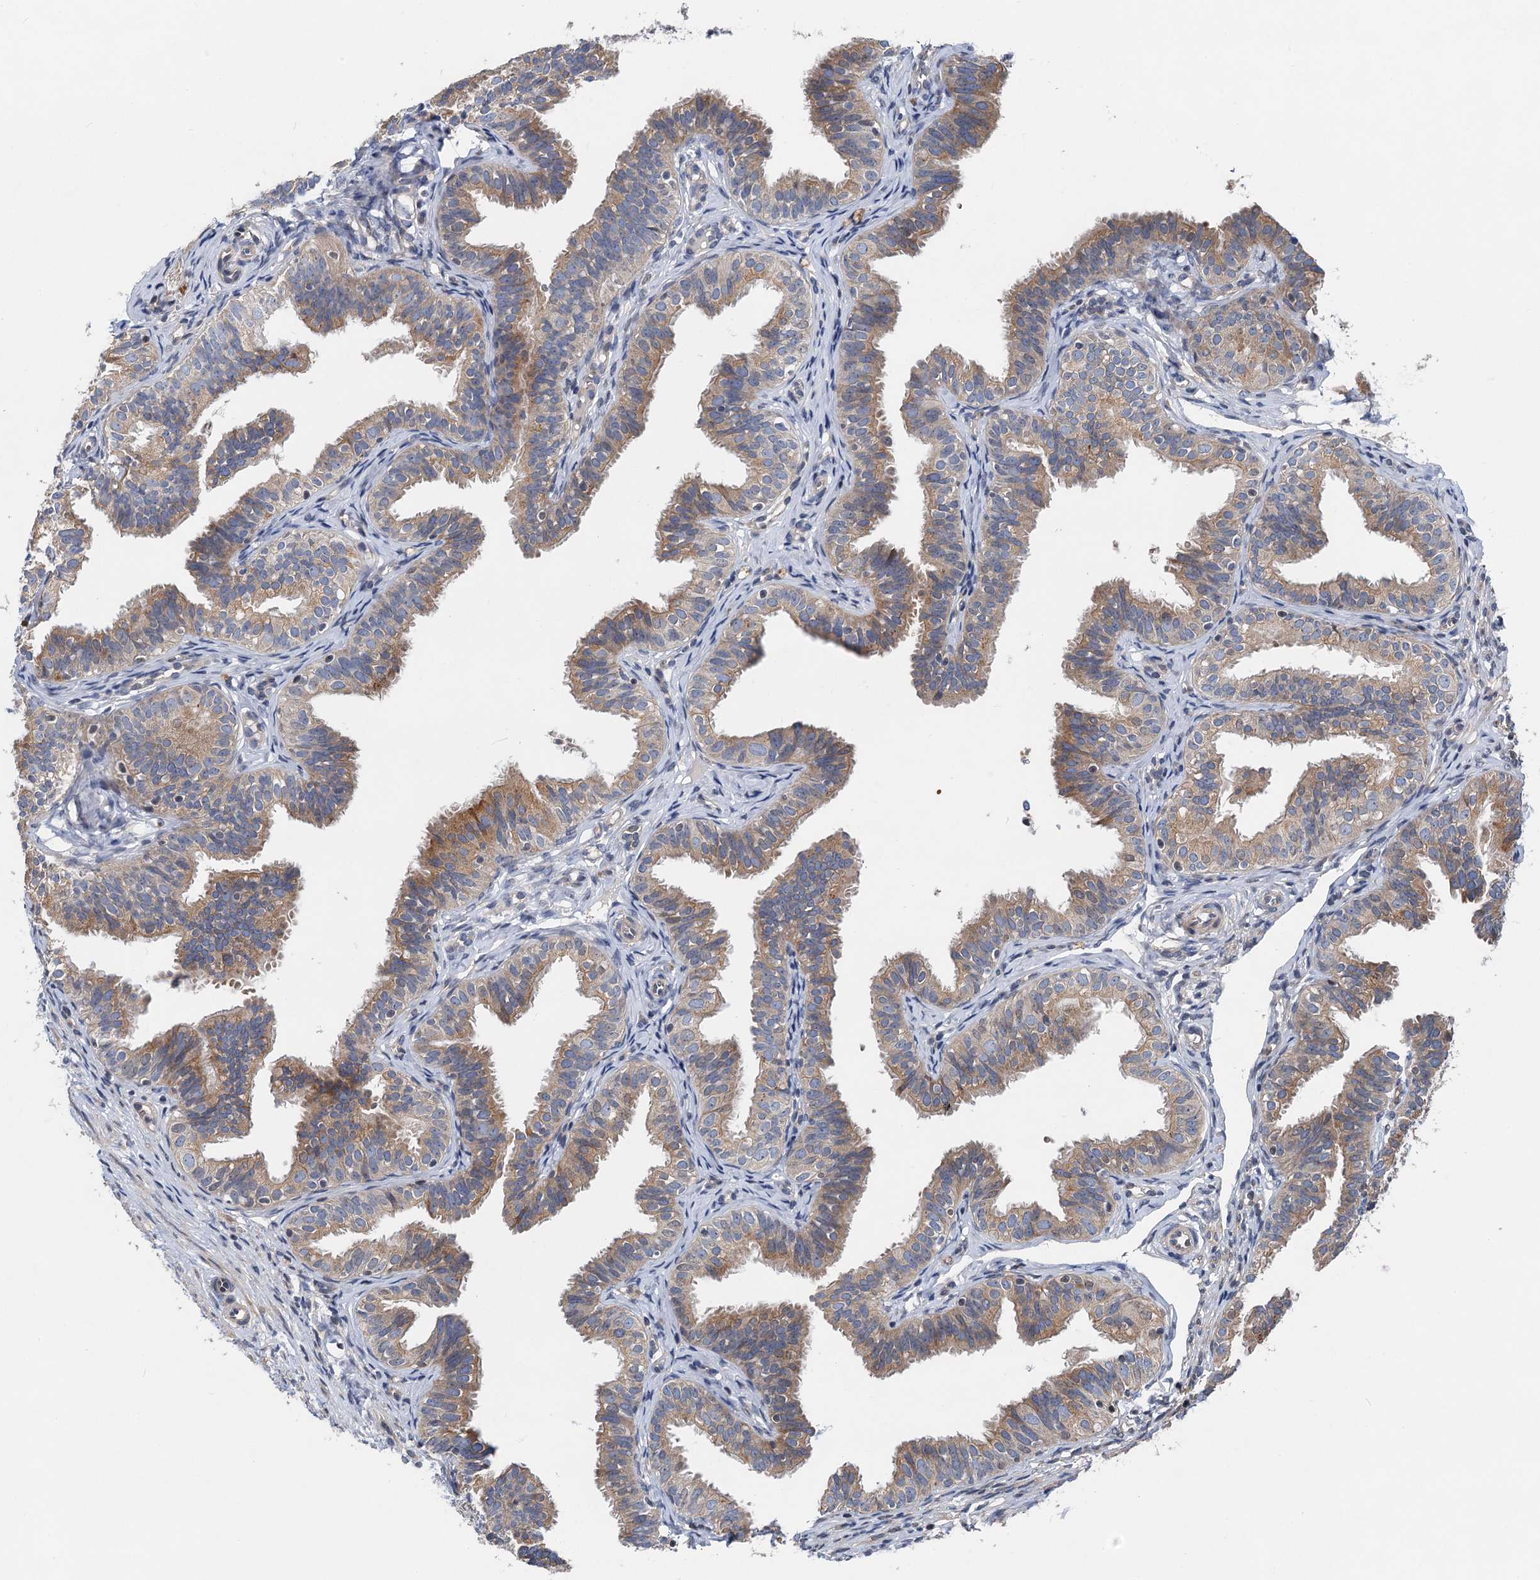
{"staining": {"intensity": "weak", "quantity": ">75%", "location": "cytoplasmic/membranous"}, "tissue": "fallopian tube", "cell_type": "Glandular cells", "image_type": "normal", "snomed": [{"axis": "morphology", "description": "Normal tissue, NOS"}, {"axis": "topography", "description": "Fallopian tube"}], "caption": "Human fallopian tube stained for a protein (brown) exhibits weak cytoplasmic/membranous positive staining in approximately >75% of glandular cells.", "gene": "NBEA", "patient": {"sex": "female", "age": 35}}